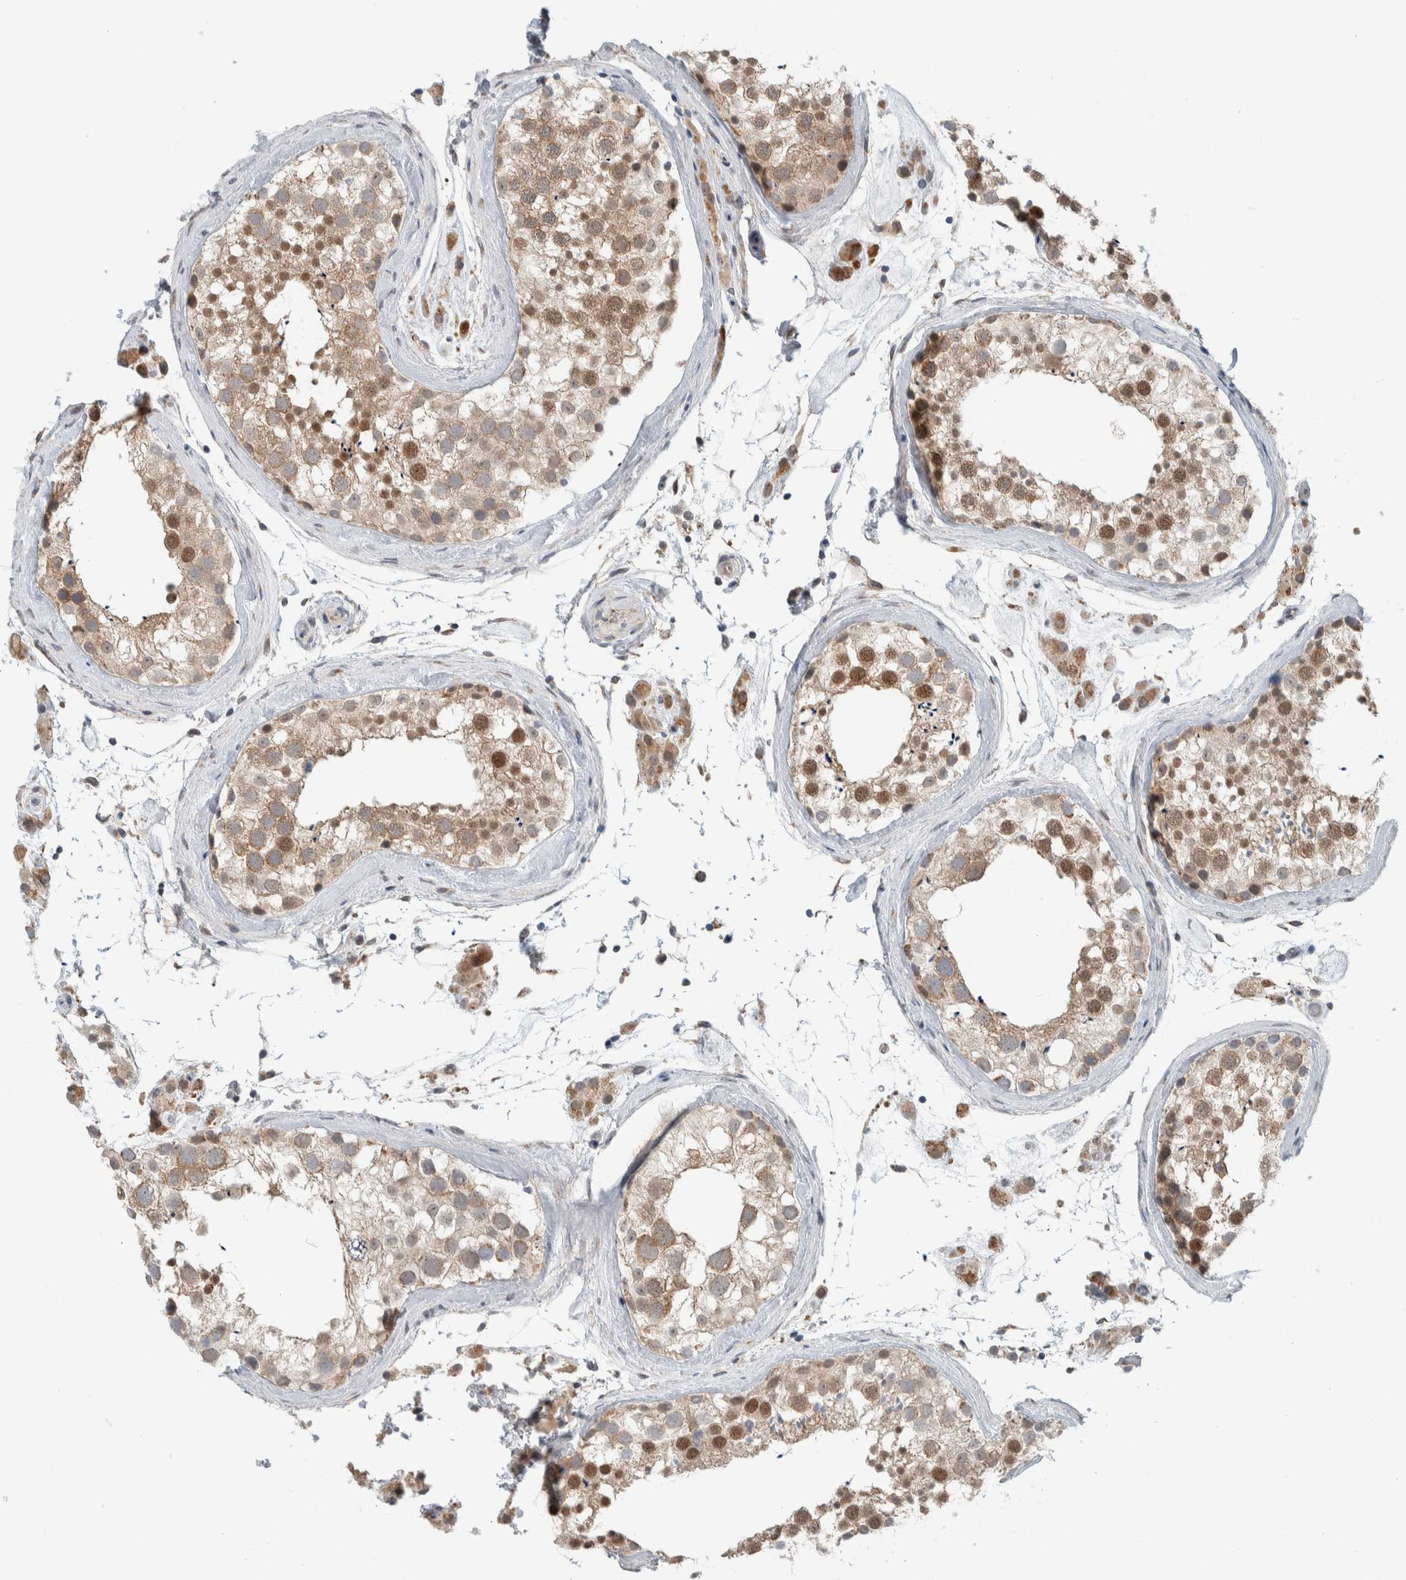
{"staining": {"intensity": "moderate", "quantity": ">75%", "location": "cytoplasmic/membranous,nuclear"}, "tissue": "testis", "cell_type": "Cells in seminiferous ducts", "image_type": "normal", "snomed": [{"axis": "morphology", "description": "Normal tissue, NOS"}, {"axis": "topography", "description": "Testis"}], "caption": "A medium amount of moderate cytoplasmic/membranous,nuclear expression is identified in about >75% of cells in seminiferous ducts in unremarkable testis.", "gene": "RERE", "patient": {"sex": "male", "age": 46}}